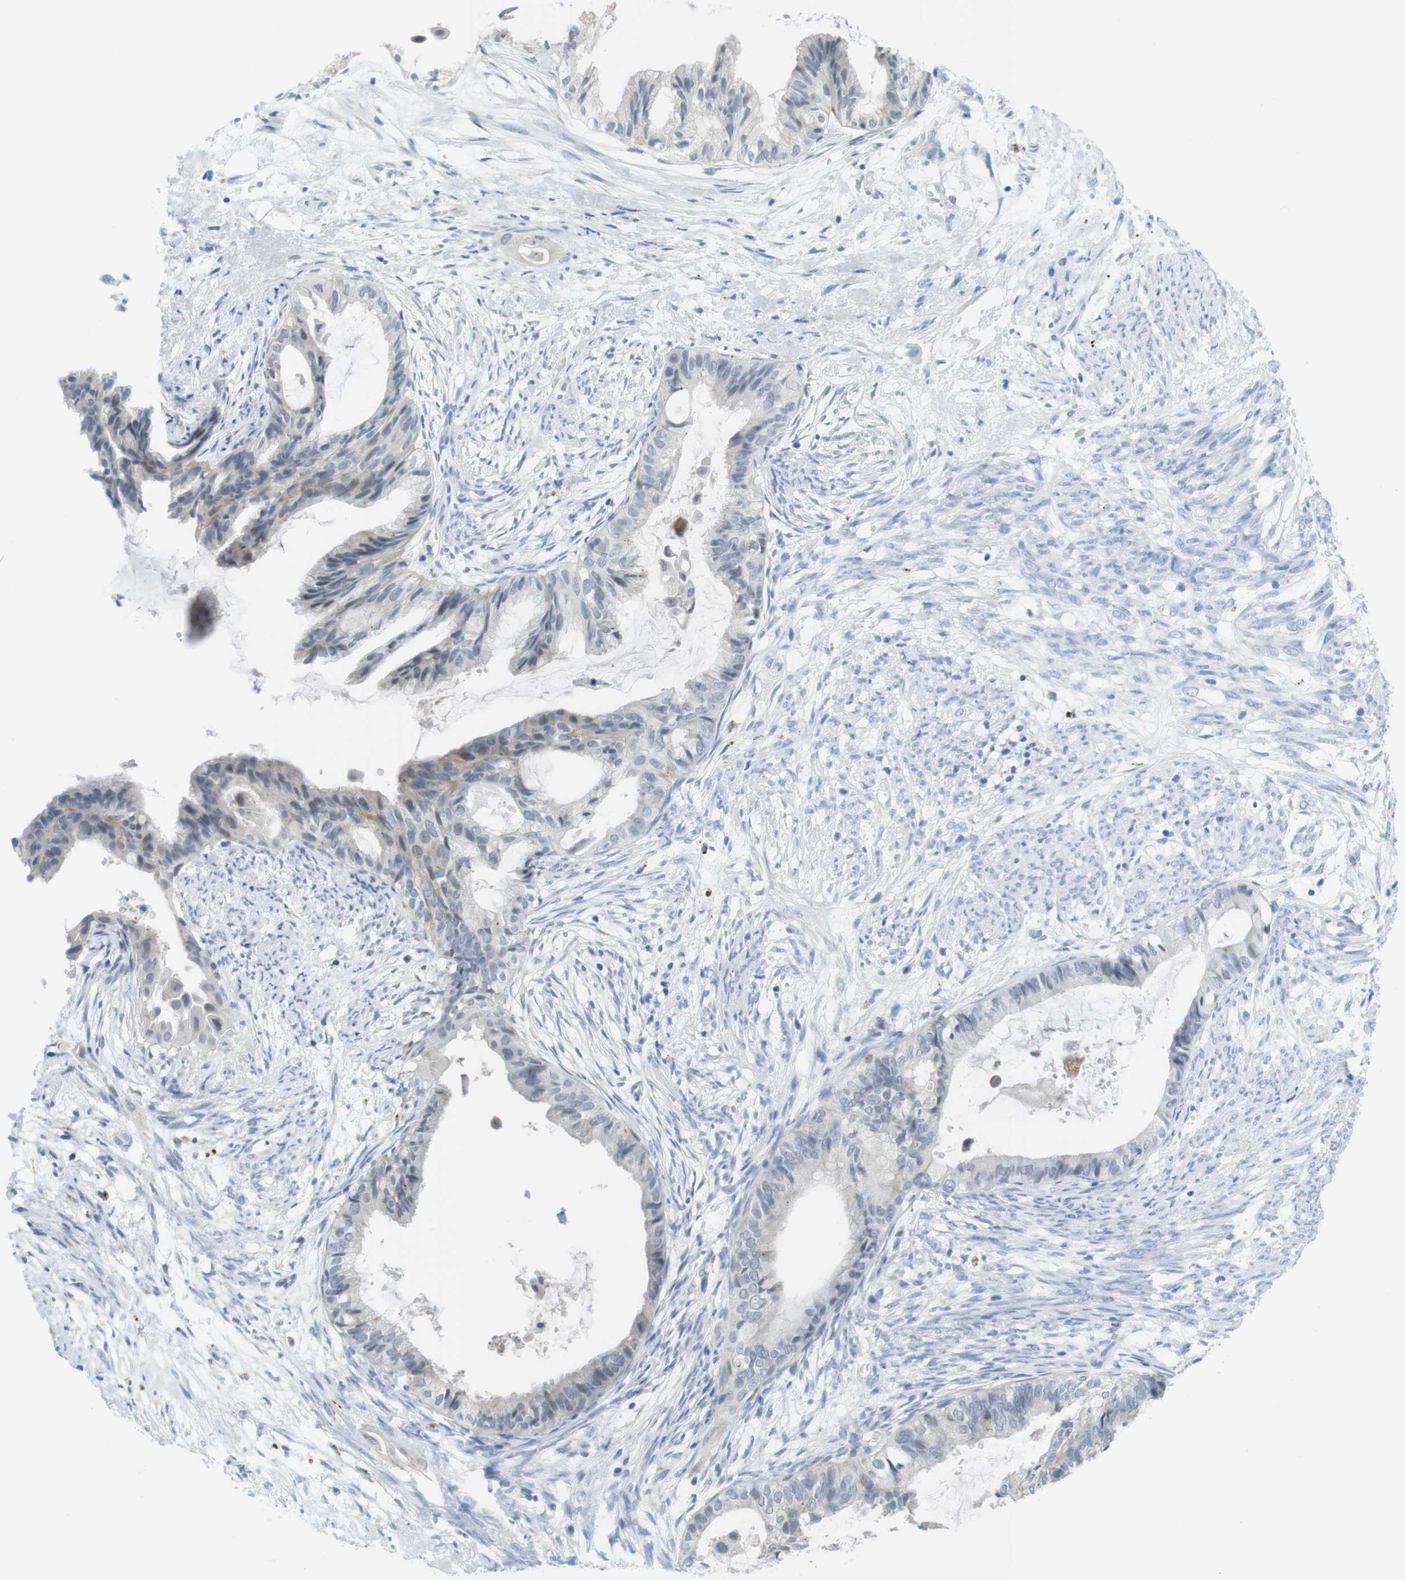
{"staining": {"intensity": "weak", "quantity": "<25%", "location": "cytoplasmic/membranous"}, "tissue": "cervical cancer", "cell_type": "Tumor cells", "image_type": "cancer", "snomed": [{"axis": "morphology", "description": "Normal tissue, NOS"}, {"axis": "morphology", "description": "Adenocarcinoma, NOS"}, {"axis": "topography", "description": "Cervix"}, {"axis": "topography", "description": "Endometrium"}], "caption": "This is a histopathology image of immunohistochemistry (IHC) staining of adenocarcinoma (cervical), which shows no expression in tumor cells. (DAB immunohistochemistry (IHC) visualized using brightfield microscopy, high magnification).", "gene": "YIPF1", "patient": {"sex": "female", "age": 86}}